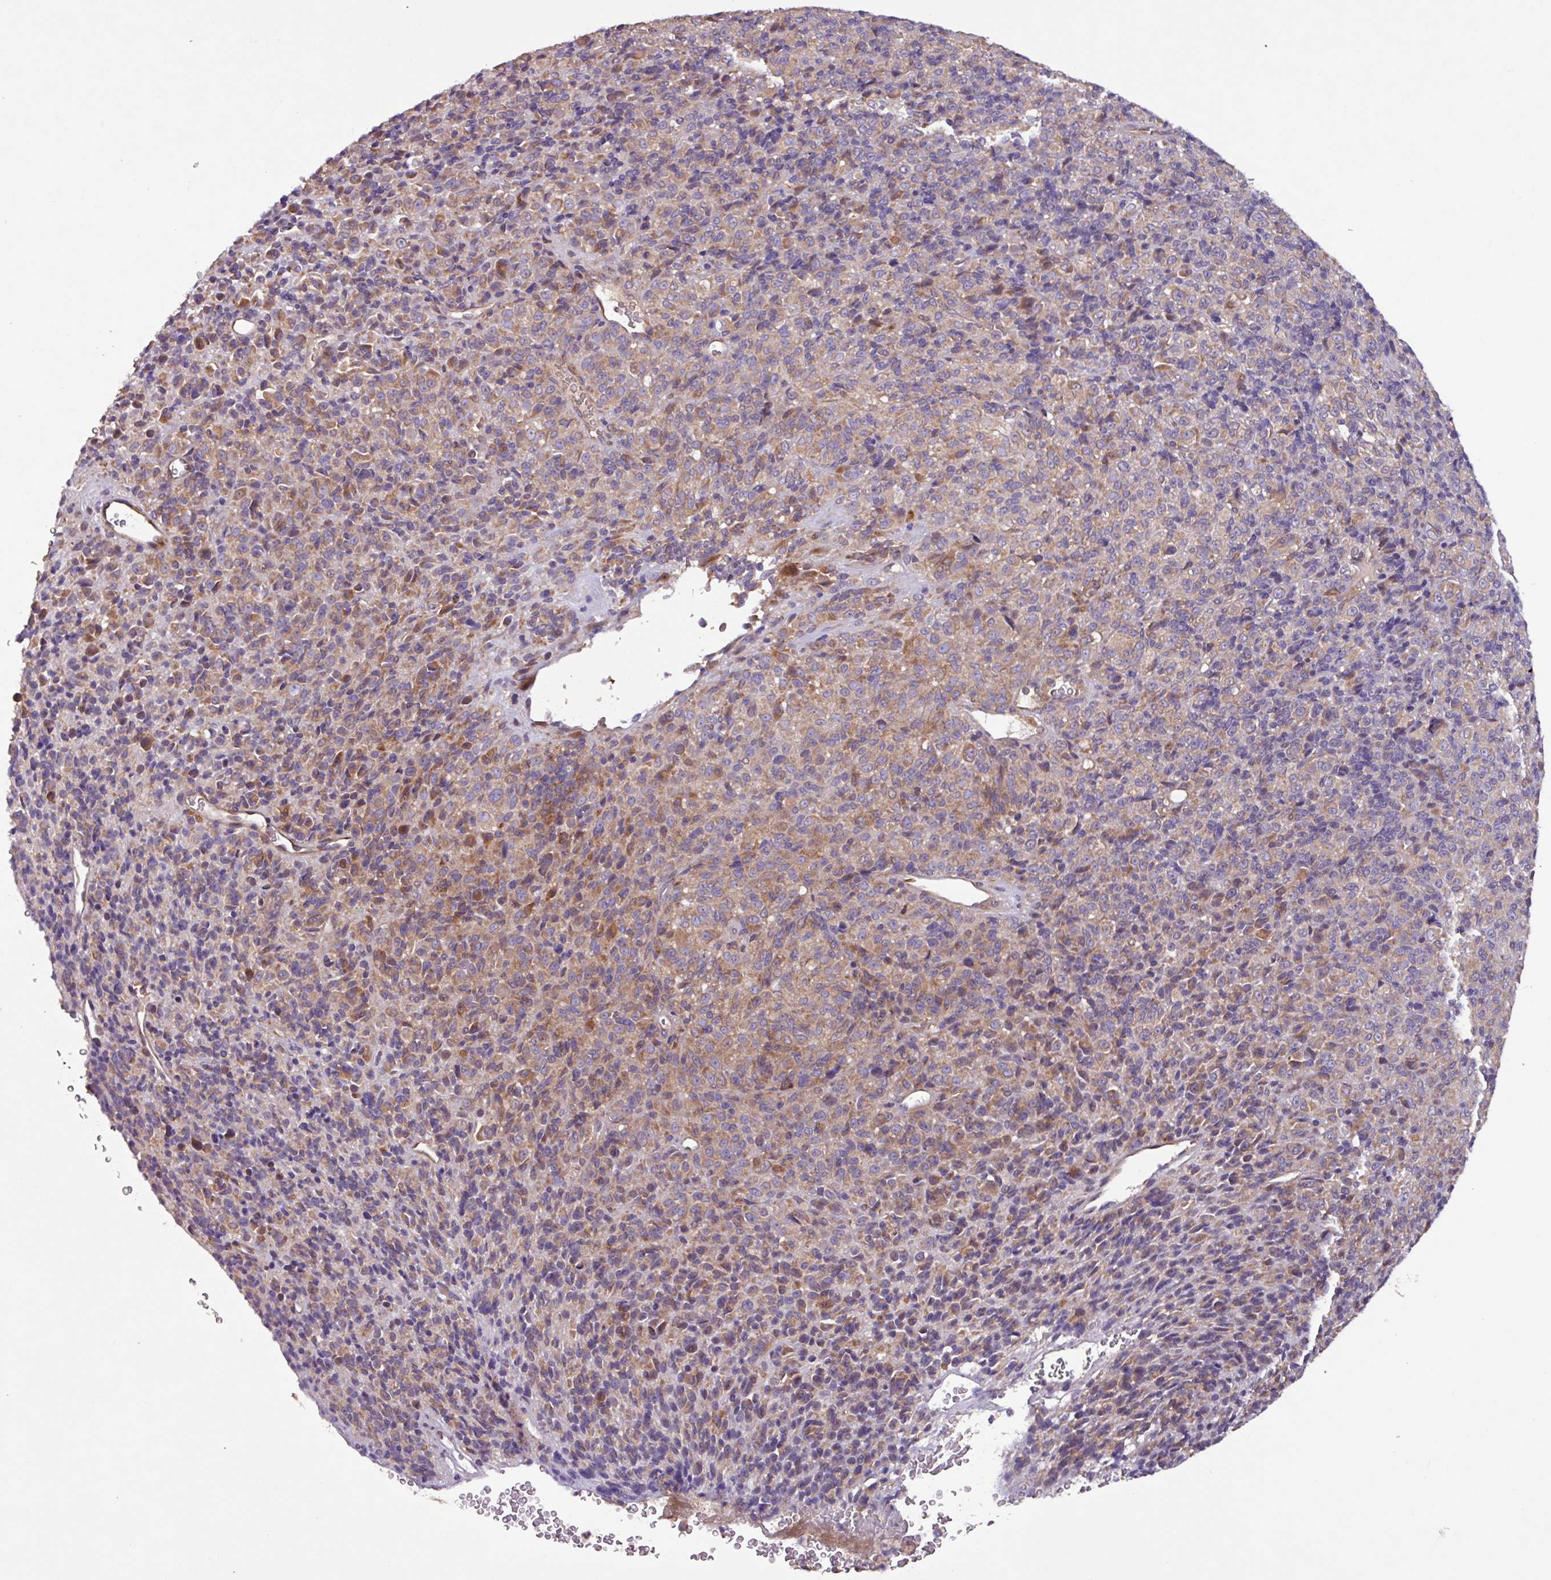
{"staining": {"intensity": "moderate", "quantity": "25%-75%", "location": "cytoplasmic/membranous"}, "tissue": "melanoma", "cell_type": "Tumor cells", "image_type": "cancer", "snomed": [{"axis": "morphology", "description": "Malignant melanoma, Metastatic site"}, {"axis": "topography", "description": "Brain"}], "caption": "Immunohistochemistry histopathology image of melanoma stained for a protein (brown), which displays medium levels of moderate cytoplasmic/membranous expression in about 25%-75% of tumor cells.", "gene": "PTPRQ", "patient": {"sex": "female", "age": 56}}